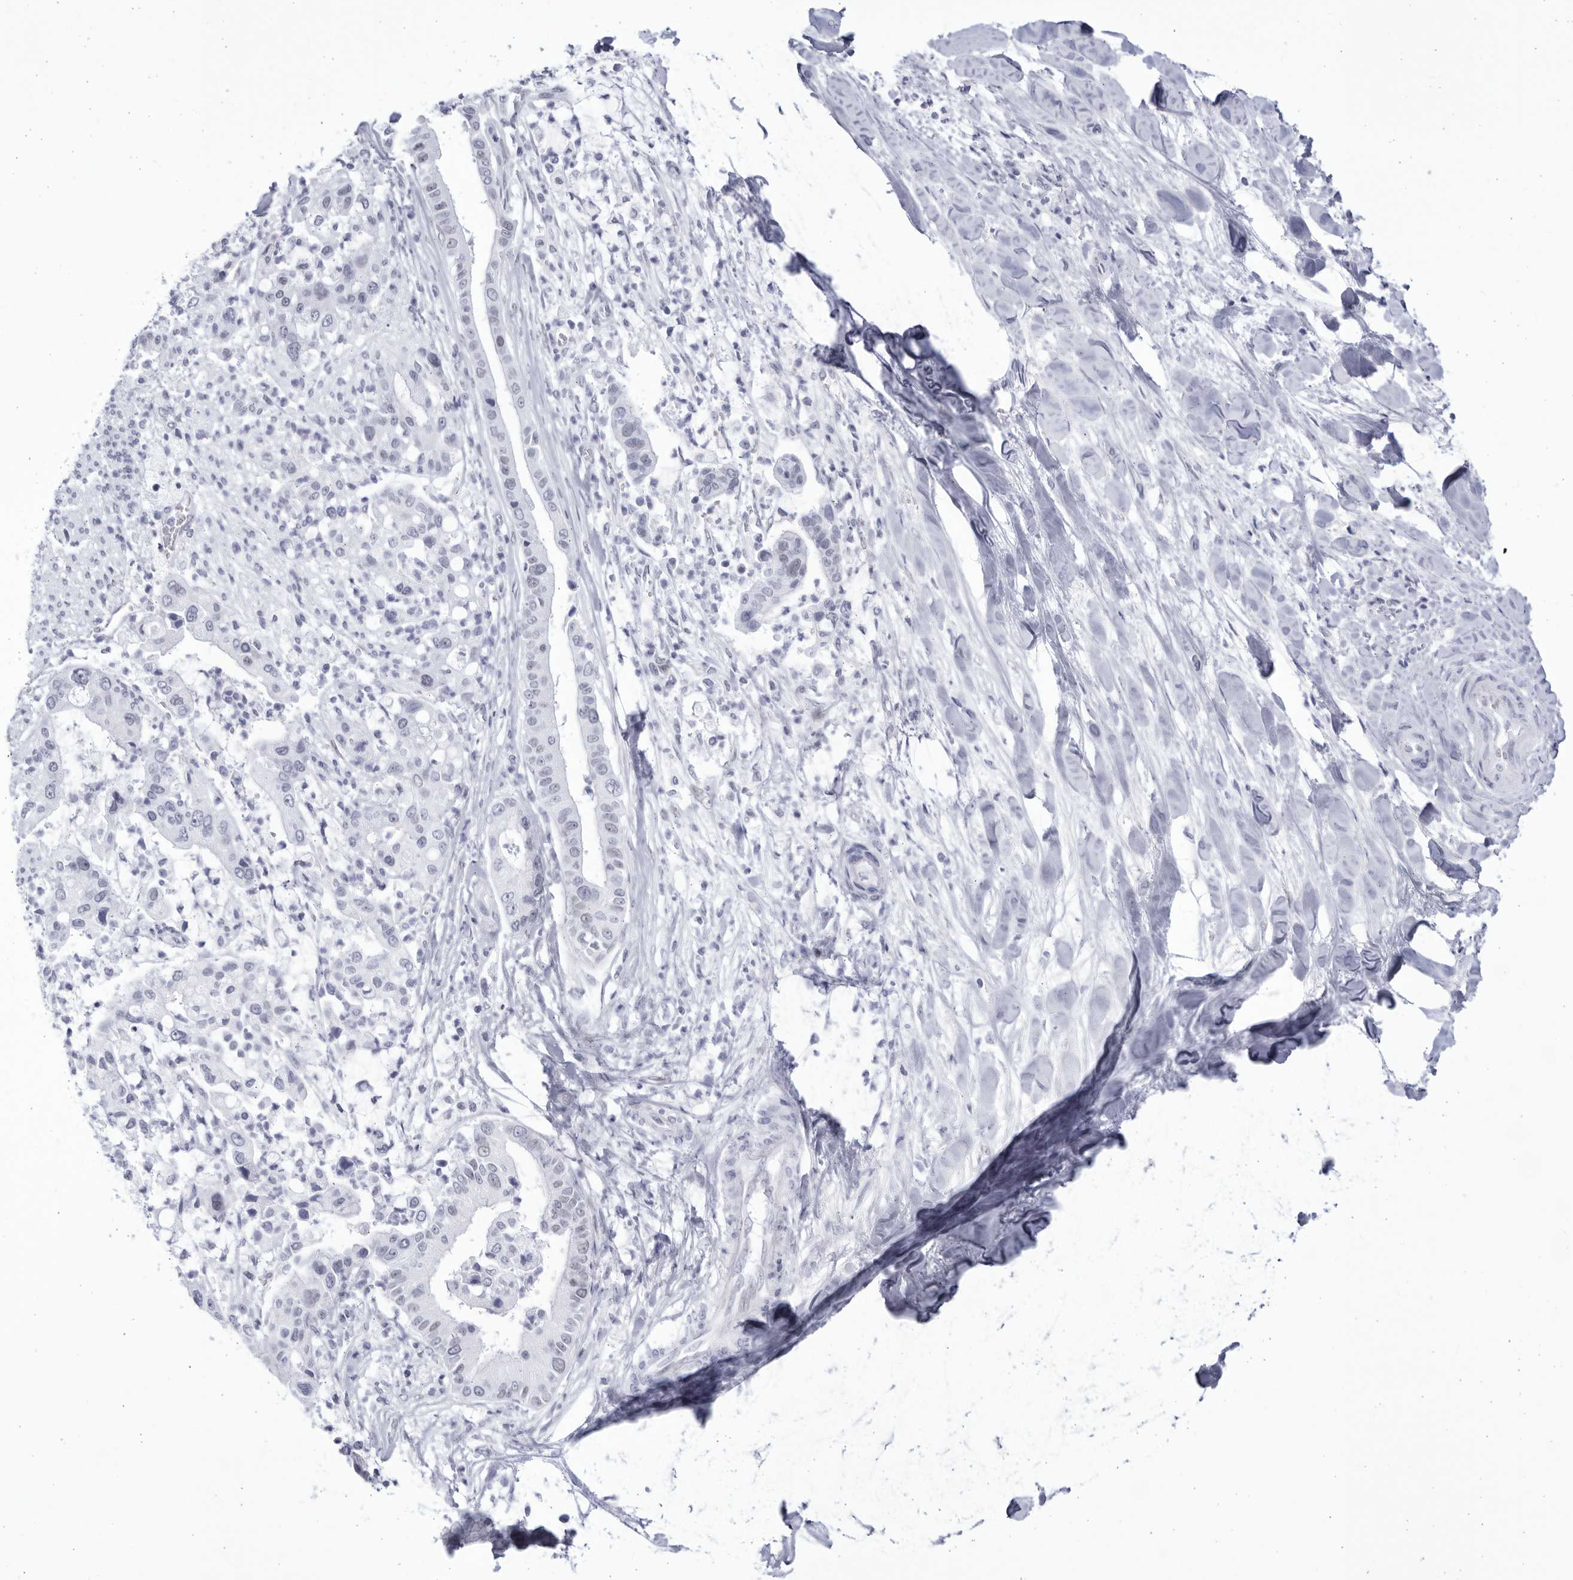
{"staining": {"intensity": "weak", "quantity": "<25%", "location": "nuclear"}, "tissue": "liver cancer", "cell_type": "Tumor cells", "image_type": "cancer", "snomed": [{"axis": "morphology", "description": "Cholangiocarcinoma"}, {"axis": "topography", "description": "Liver"}], "caption": "High power microscopy micrograph of an IHC histopathology image of liver cholangiocarcinoma, revealing no significant staining in tumor cells. (Stains: DAB immunohistochemistry (IHC) with hematoxylin counter stain, Microscopy: brightfield microscopy at high magnification).", "gene": "CCDC181", "patient": {"sex": "female", "age": 54}}